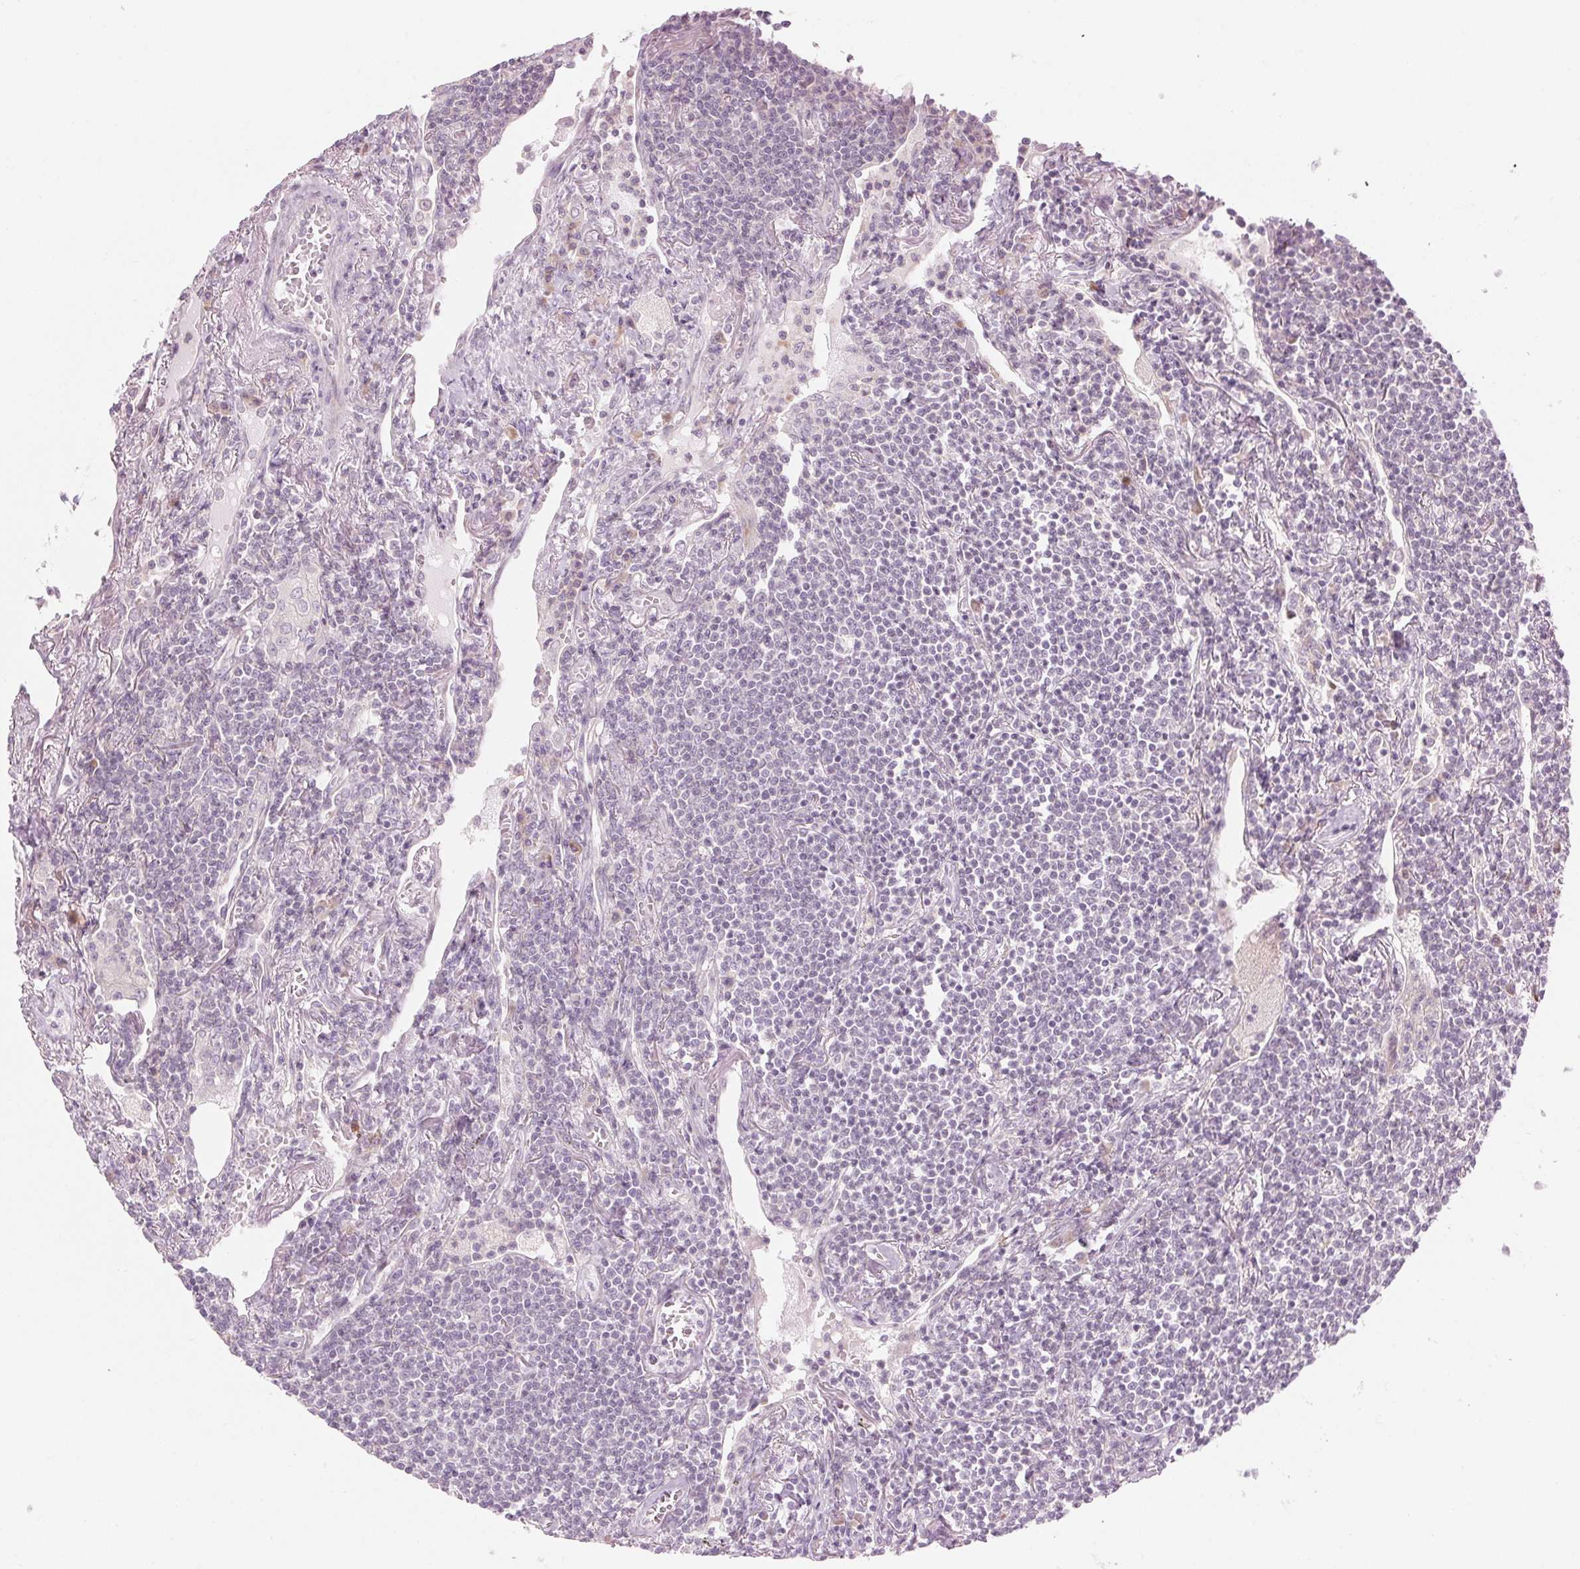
{"staining": {"intensity": "negative", "quantity": "none", "location": "none"}, "tissue": "lymphoma", "cell_type": "Tumor cells", "image_type": "cancer", "snomed": [{"axis": "morphology", "description": "Malignant lymphoma, non-Hodgkin's type, Low grade"}, {"axis": "topography", "description": "Lung"}], "caption": "Immunohistochemistry photomicrograph of neoplastic tissue: human lymphoma stained with DAB reveals no significant protein expression in tumor cells.", "gene": "GNMT", "patient": {"sex": "female", "age": 71}}